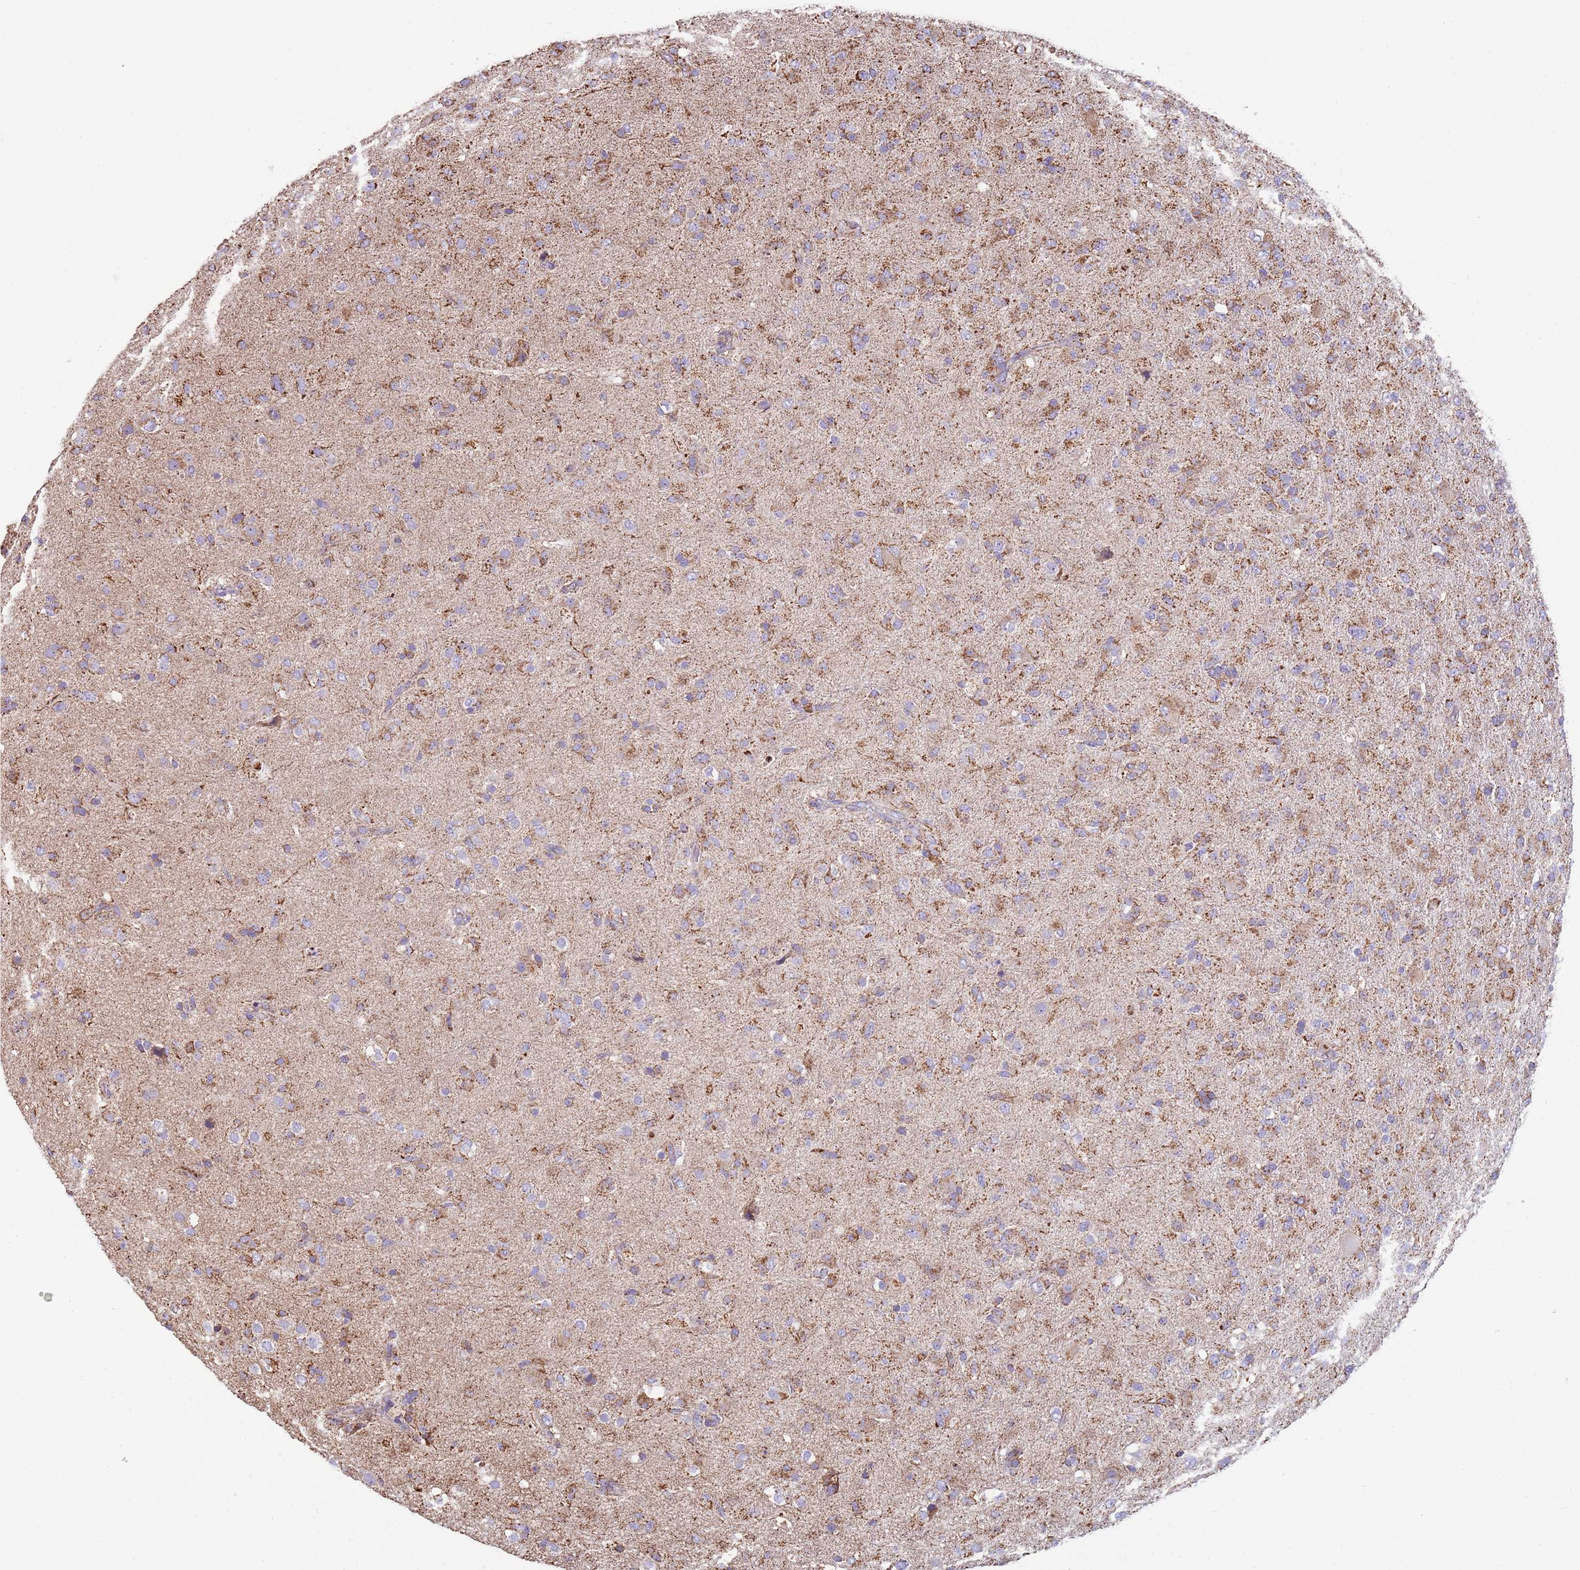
{"staining": {"intensity": "moderate", "quantity": "<25%", "location": "cytoplasmic/membranous"}, "tissue": "glioma", "cell_type": "Tumor cells", "image_type": "cancer", "snomed": [{"axis": "morphology", "description": "Glioma, malignant, Low grade"}, {"axis": "topography", "description": "Brain"}], "caption": "Protein analysis of glioma tissue shows moderate cytoplasmic/membranous staining in approximately <25% of tumor cells. Using DAB (3,3'-diaminobenzidine) (brown) and hematoxylin (blue) stains, captured at high magnification using brightfield microscopy.", "gene": "TTLL1", "patient": {"sex": "male", "age": 65}}